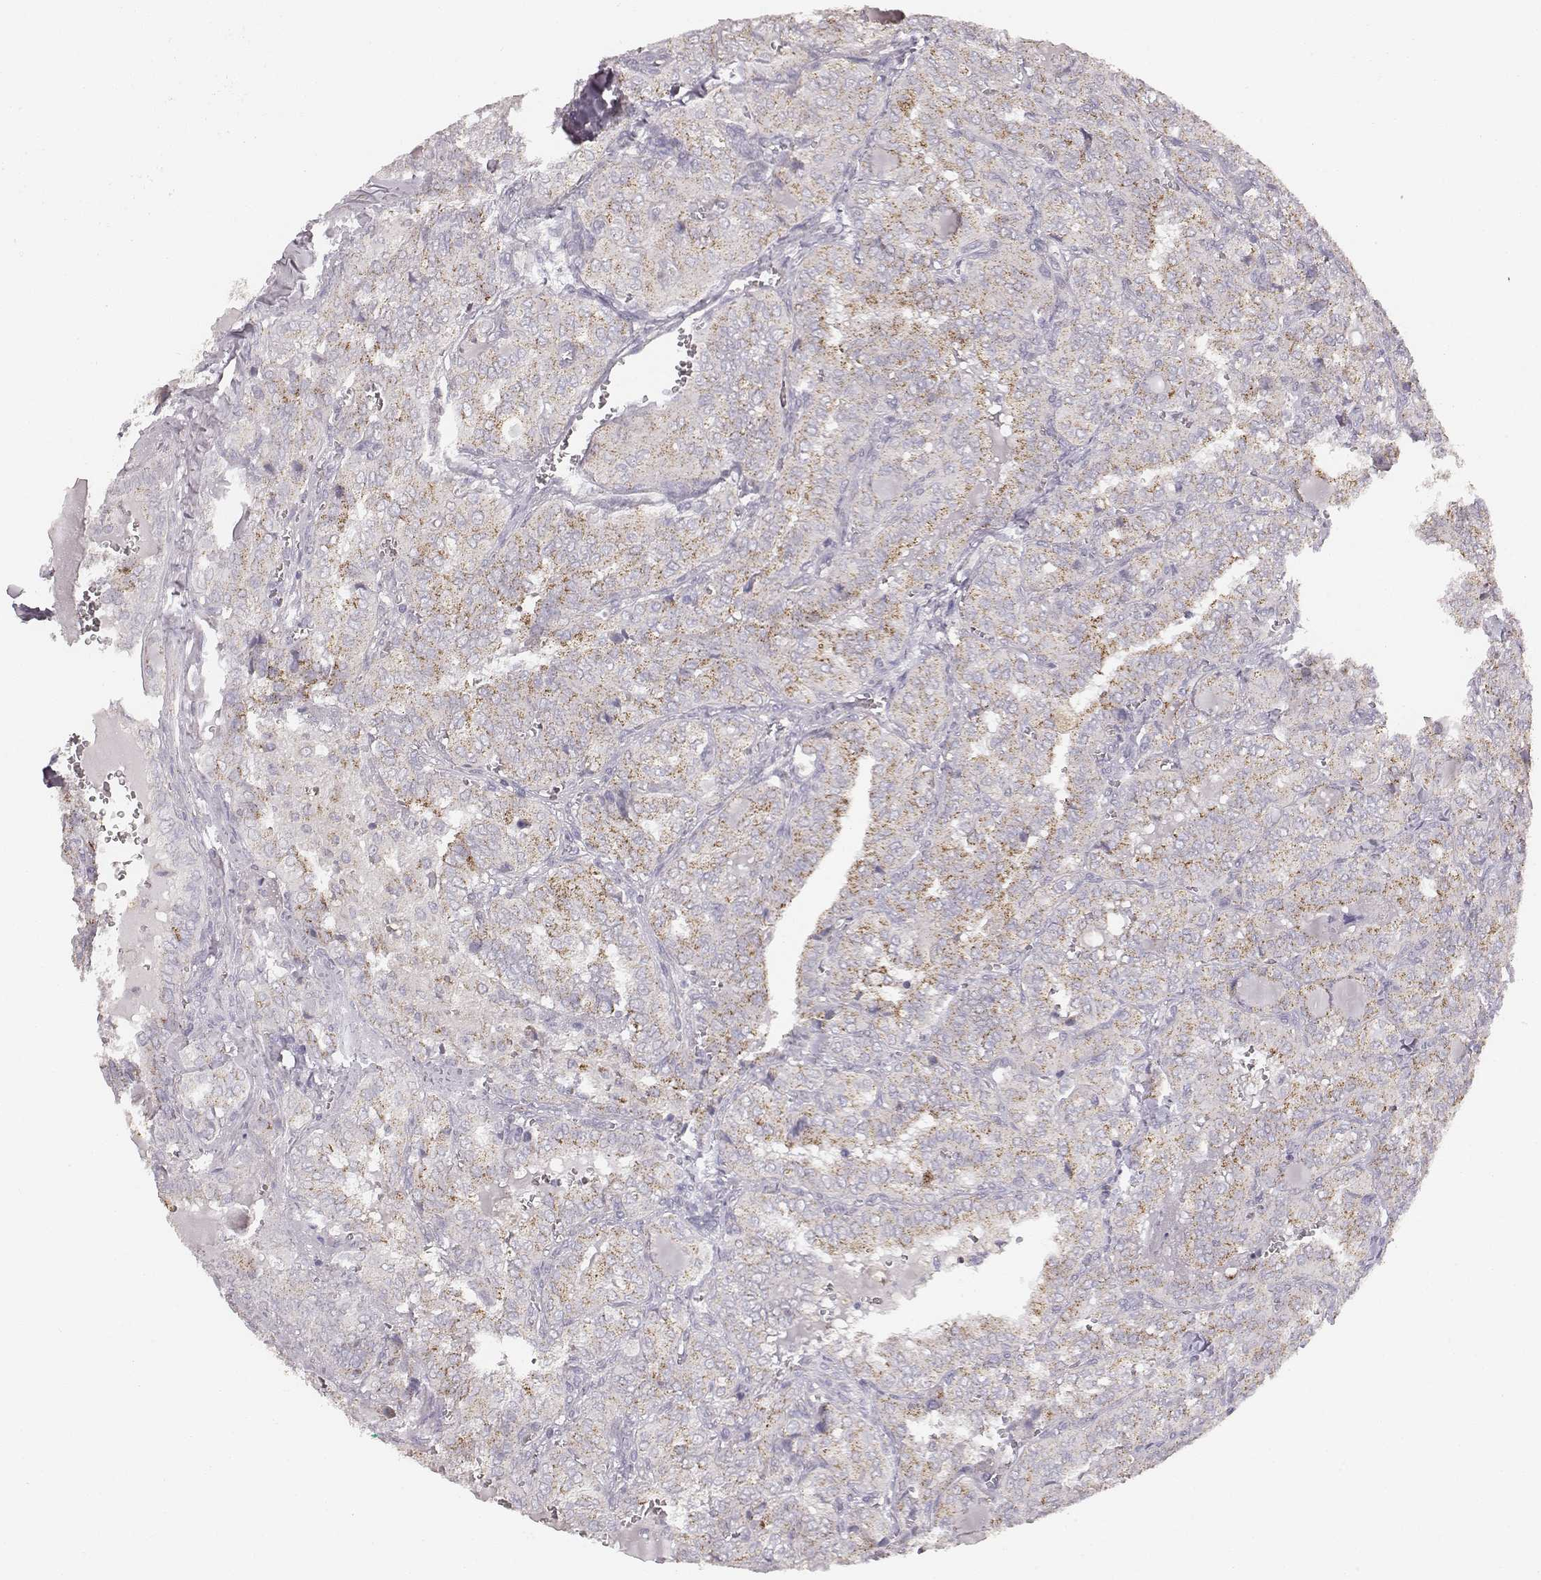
{"staining": {"intensity": "moderate", "quantity": "25%-75%", "location": "cytoplasmic/membranous"}, "tissue": "thyroid cancer", "cell_type": "Tumor cells", "image_type": "cancer", "snomed": [{"axis": "morphology", "description": "Papillary adenocarcinoma, NOS"}, {"axis": "topography", "description": "Thyroid gland"}], "caption": "Immunohistochemistry (DAB (3,3'-diaminobenzidine)) staining of human papillary adenocarcinoma (thyroid) exhibits moderate cytoplasmic/membranous protein staining in approximately 25%-75% of tumor cells.", "gene": "ABCD3", "patient": {"sex": "female", "age": 41}}